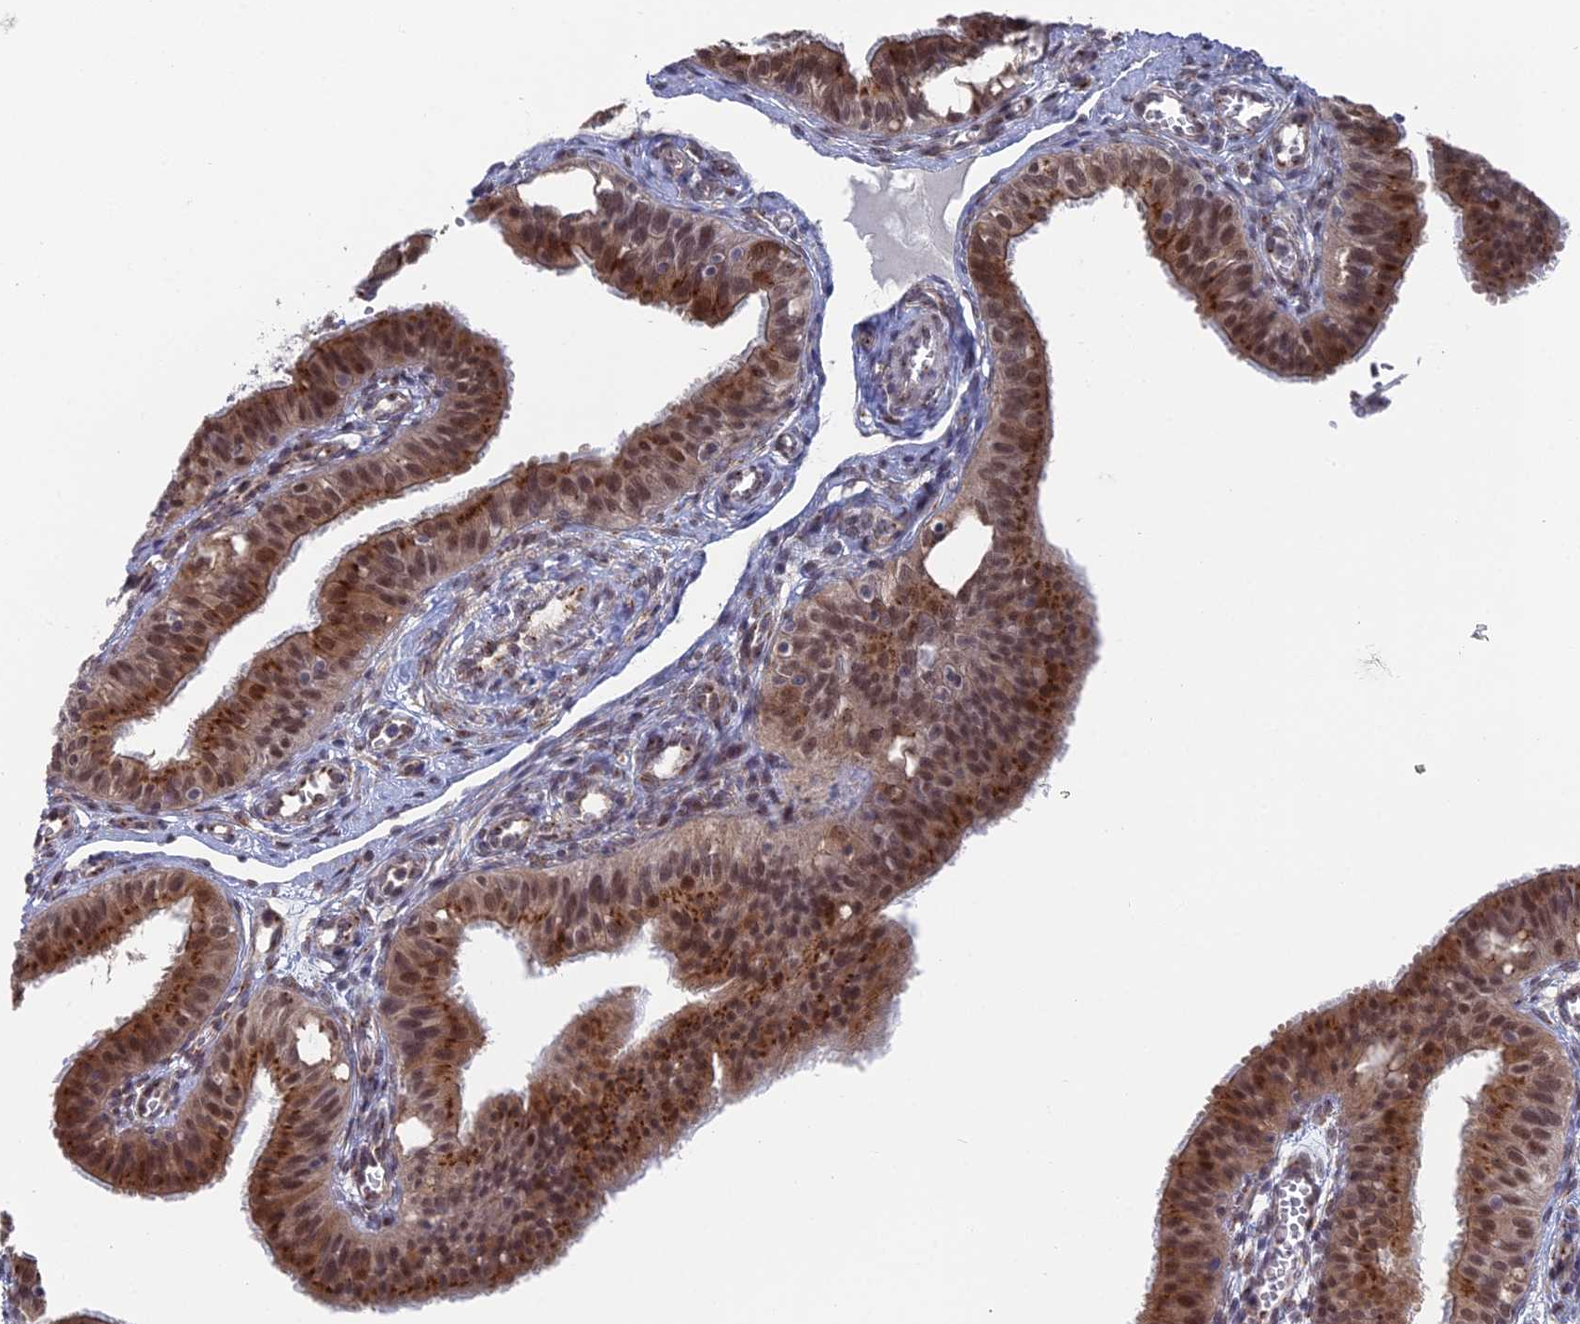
{"staining": {"intensity": "strong", "quantity": ">75%", "location": "cytoplasmic/membranous,nuclear"}, "tissue": "fallopian tube", "cell_type": "Glandular cells", "image_type": "normal", "snomed": [{"axis": "morphology", "description": "Normal tissue, NOS"}, {"axis": "topography", "description": "Fallopian tube"}, {"axis": "topography", "description": "Ovary"}], "caption": "Immunohistochemical staining of benign fallopian tube shows >75% levels of strong cytoplasmic/membranous,nuclear protein positivity in approximately >75% of glandular cells.", "gene": "FHIP2A", "patient": {"sex": "female", "age": 42}}